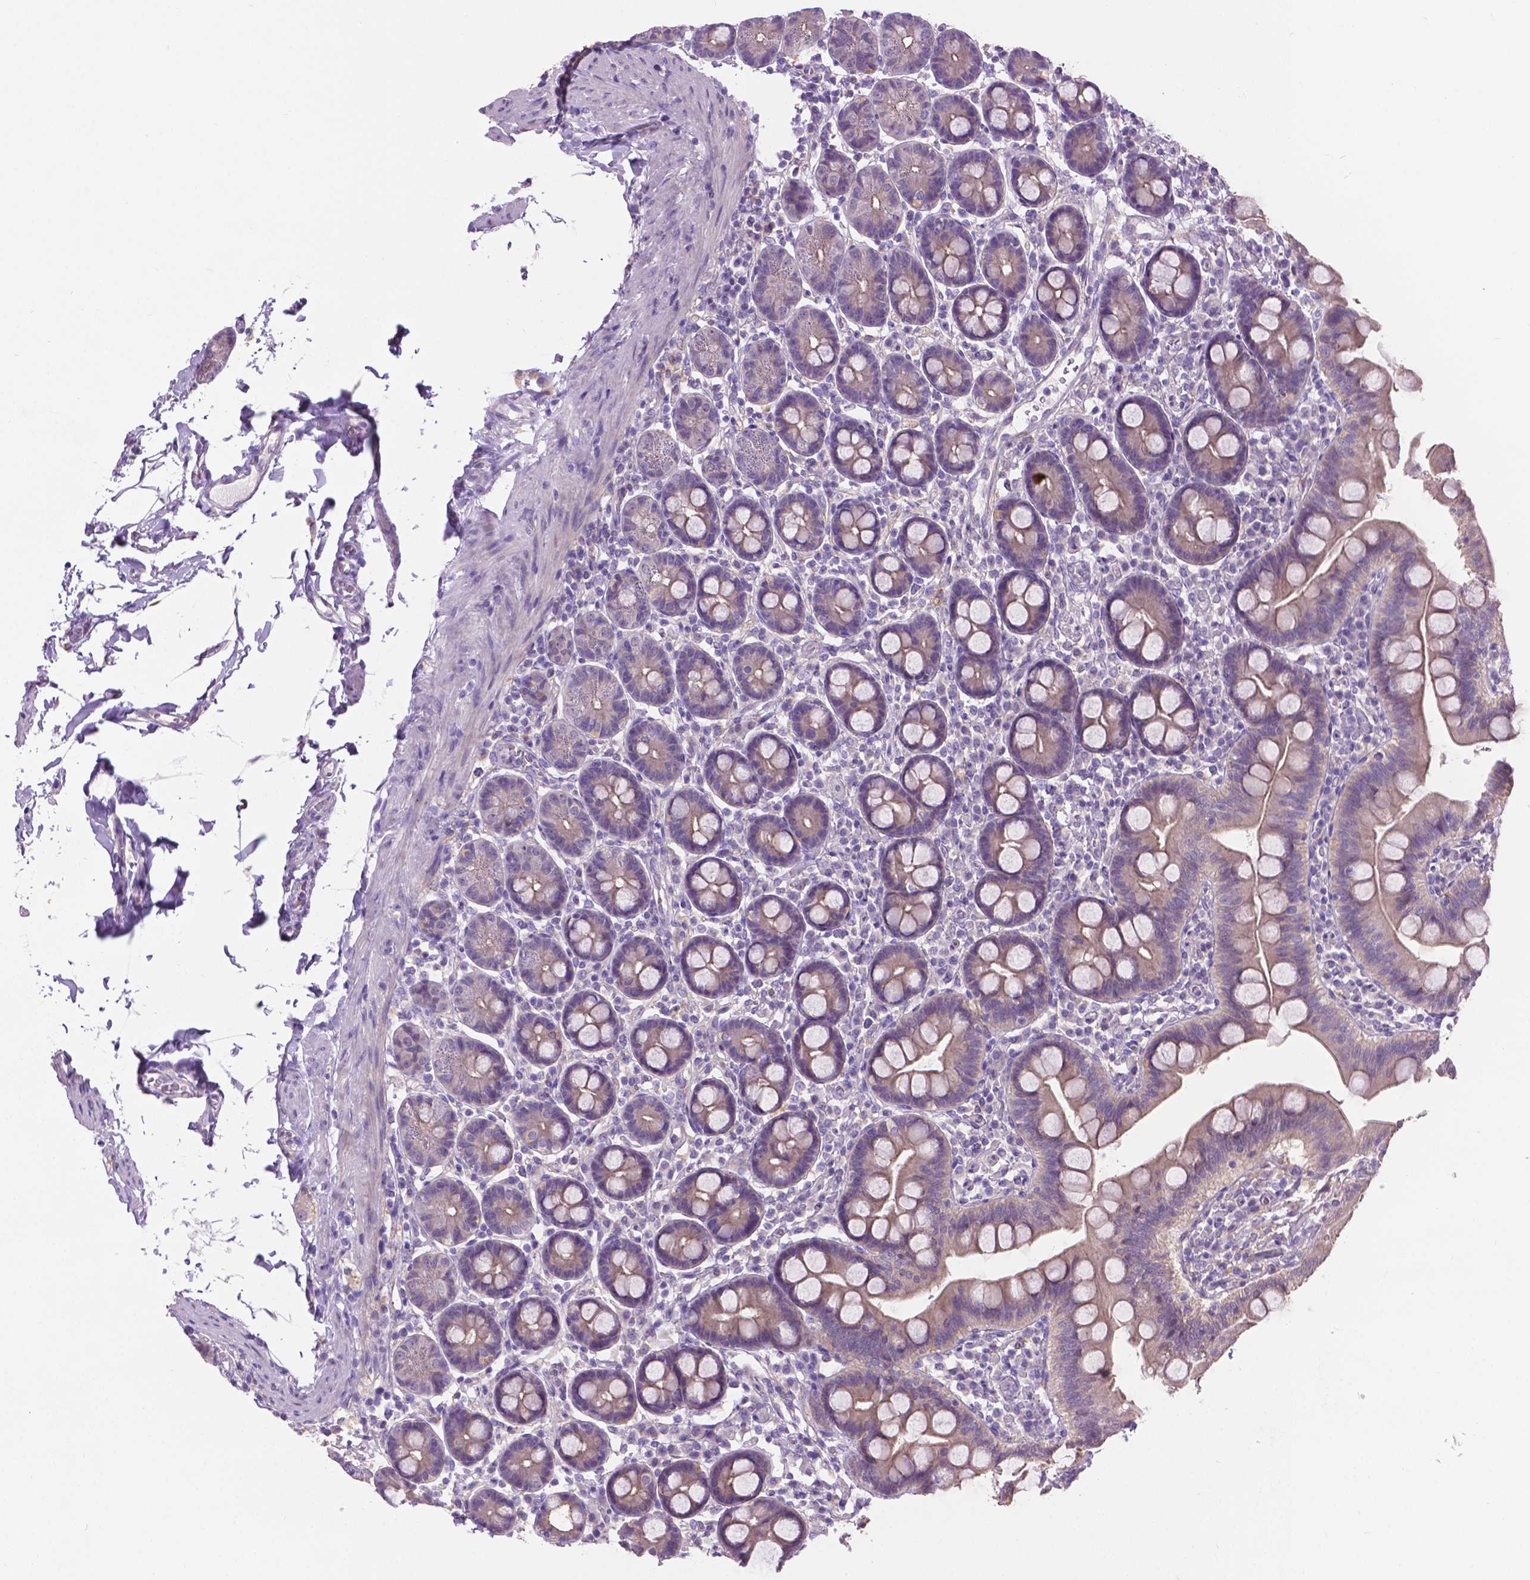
{"staining": {"intensity": "weak", "quantity": "<25%", "location": "cytoplasmic/membranous"}, "tissue": "duodenum", "cell_type": "Glandular cells", "image_type": "normal", "snomed": [{"axis": "morphology", "description": "Normal tissue, NOS"}, {"axis": "topography", "description": "Pancreas"}, {"axis": "topography", "description": "Duodenum"}], "caption": "Image shows no protein expression in glandular cells of normal duodenum. (DAB immunohistochemistry (IHC), high magnification).", "gene": "CDH7", "patient": {"sex": "male", "age": 59}}